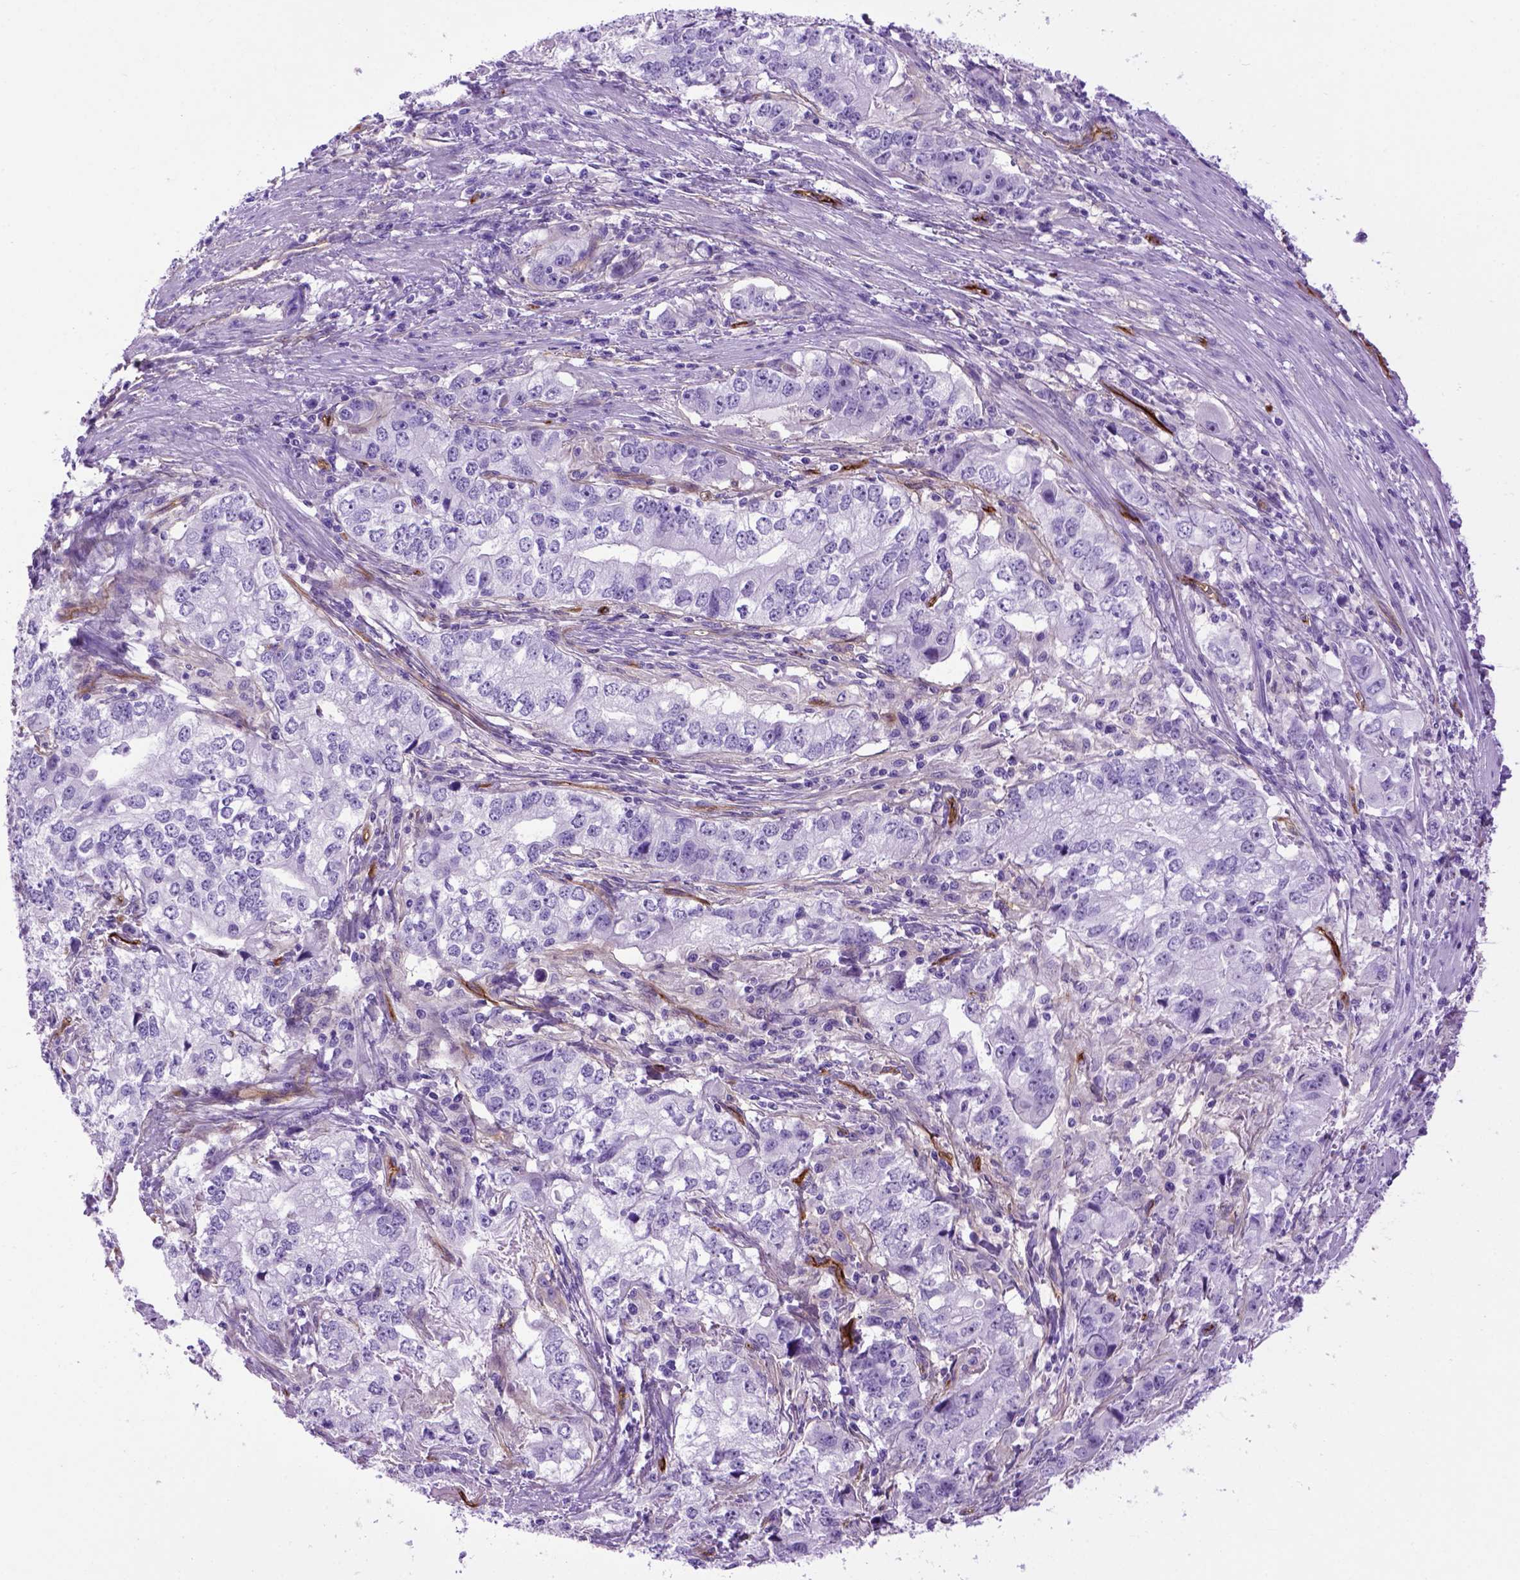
{"staining": {"intensity": "negative", "quantity": "none", "location": "none"}, "tissue": "stomach cancer", "cell_type": "Tumor cells", "image_type": "cancer", "snomed": [{"axis": "morphology", "description": "Adenocarcinoma, NOS"}, {"axis": "topography", "description": "Stomach, lower"}], "caption": "Immunohistochemical staining of stomach adenocarcinoma exhibits no significant staining in tumor cells.", "gene": "ENG", "patient": {"sex": "female", "age": 72}}